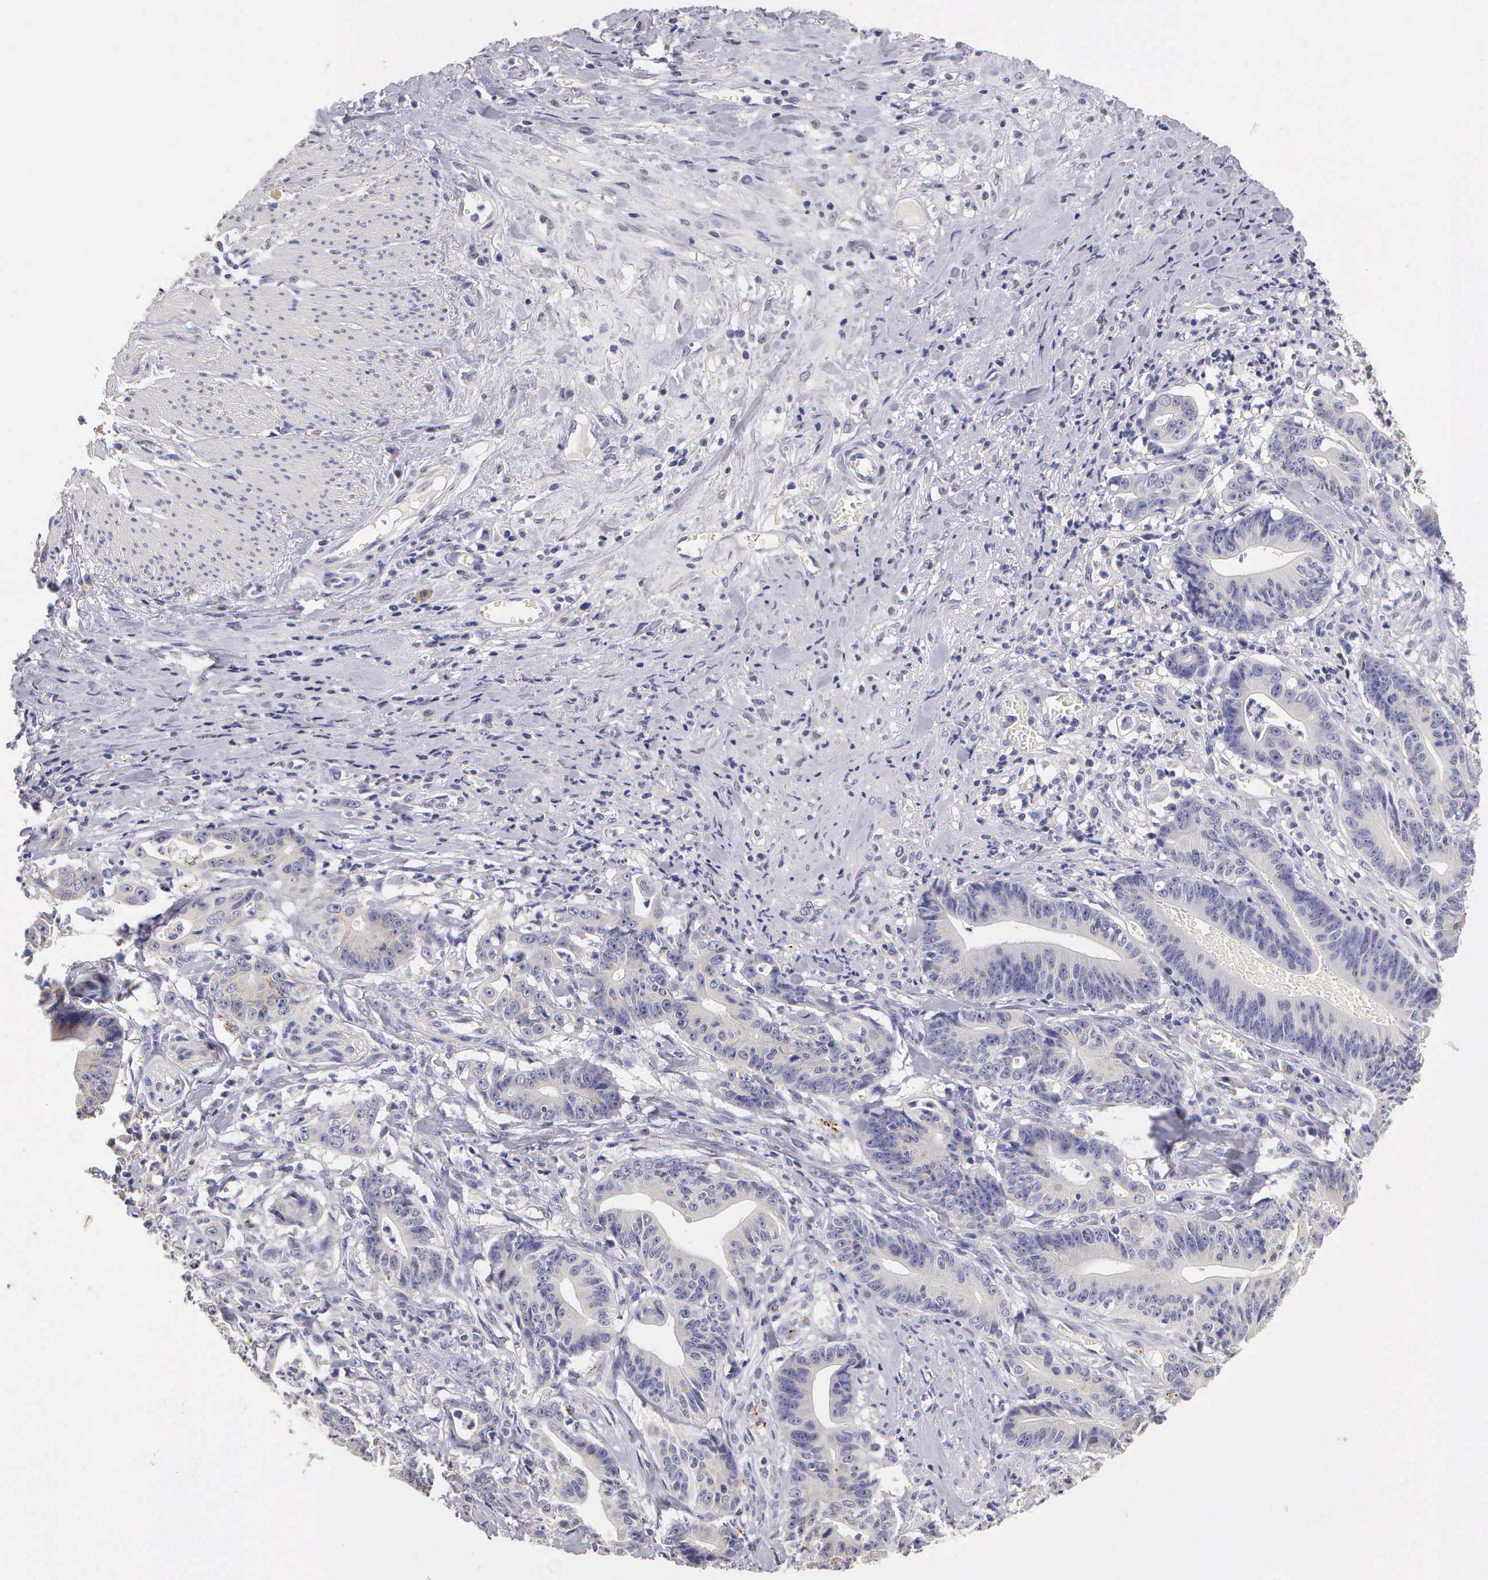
{"staining": {"intensity": "negative", "quantity": "none", "location": "none"}, "tissue": "stomach cancer", "cell_type": "Tumor cells", "image_type": "cancer", "snomed": [{"axis": "morphology", "description": "Adenocarcinoma, NOS"}, {"axis": "topography", "description": "Stomach, lower"}], "caption": "DAB immunohistochemical staining of adenocarcinoma (stomach) shows no significant staining in tumor cells.", "gene": "ESR1", "patient": {"sex": "female", "age": 86}}